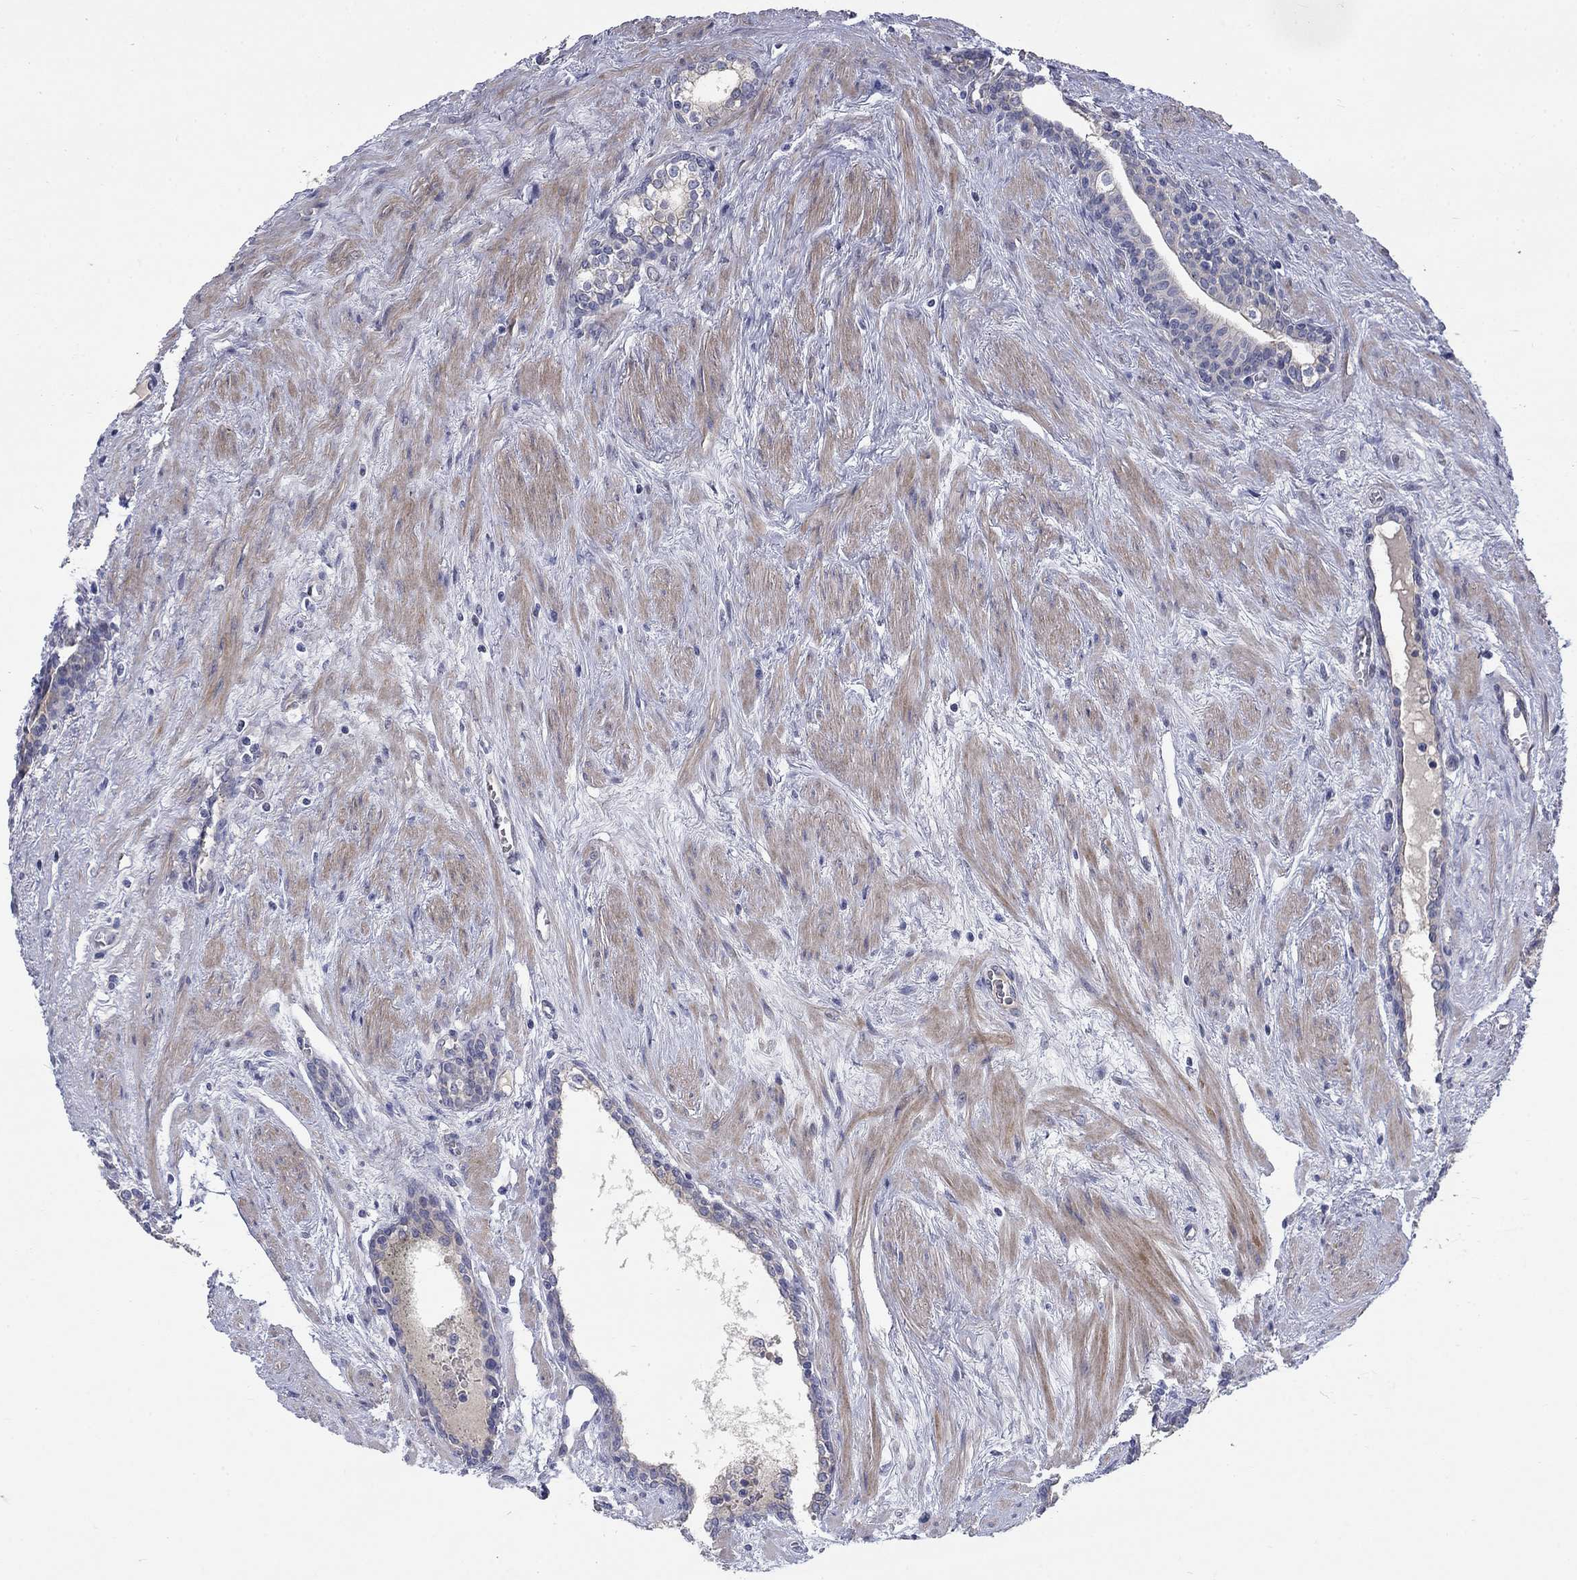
{"staining": {"intensity": "negative", "quantity": "none", "location": "none"}, "tissue": "prostate cancer", "cell_type": "Tumor cells", "image_type": "cancer", "snomed": [{"axis": "morphology", "description": "Adenocarcinoma, NOS"}, {"axis": "morphology", "description": "Adenocarcinoma, High grade"}, {"axis": "topography", "description": "Prostate"}], "caption": "IHC micrograph of prostate high-grade adenocarcinoma stained for a protein (brown), which reveals no staining in tumor cells.", "gene": "SLC1A1", "patient": {"sex": "male", "age": 61}}